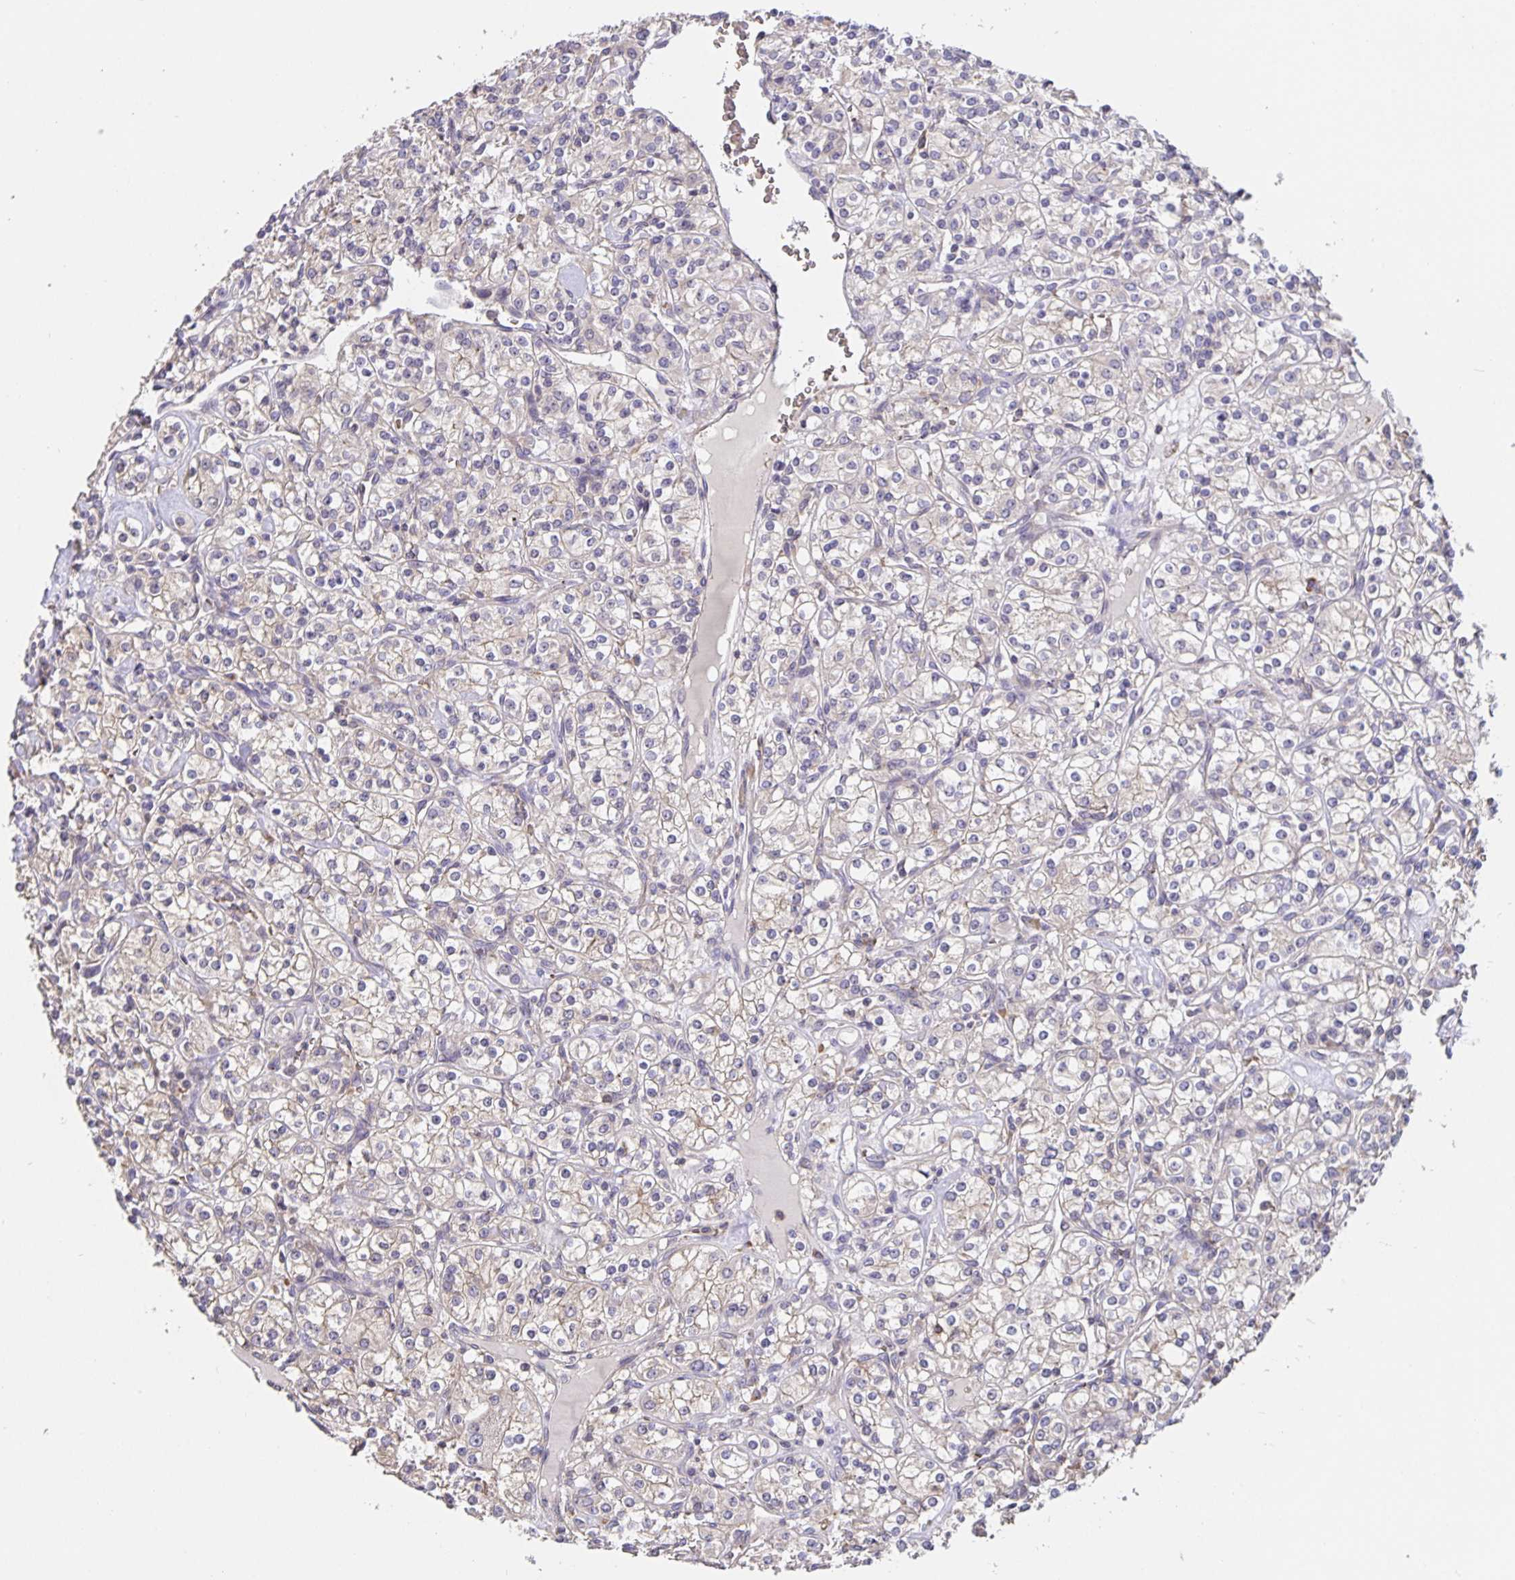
{"staining": {"intensity": "negative", "quantity": "none", "location": "none"}, "tissue": "renal cancer", "cell_type": "Tumor cells", "image_type": "cancer", "snomed": [{"axis": "morphology", "description": "Adenocarcinoma, NOS"}, {"axis": "topography", "description": "Kidney"}], "caption": "Tumor cells are negative for protein expression in human renal adenocarcinoma.", "gene": "TMEM71", "patient": {"sex": "male", "age": 77}}